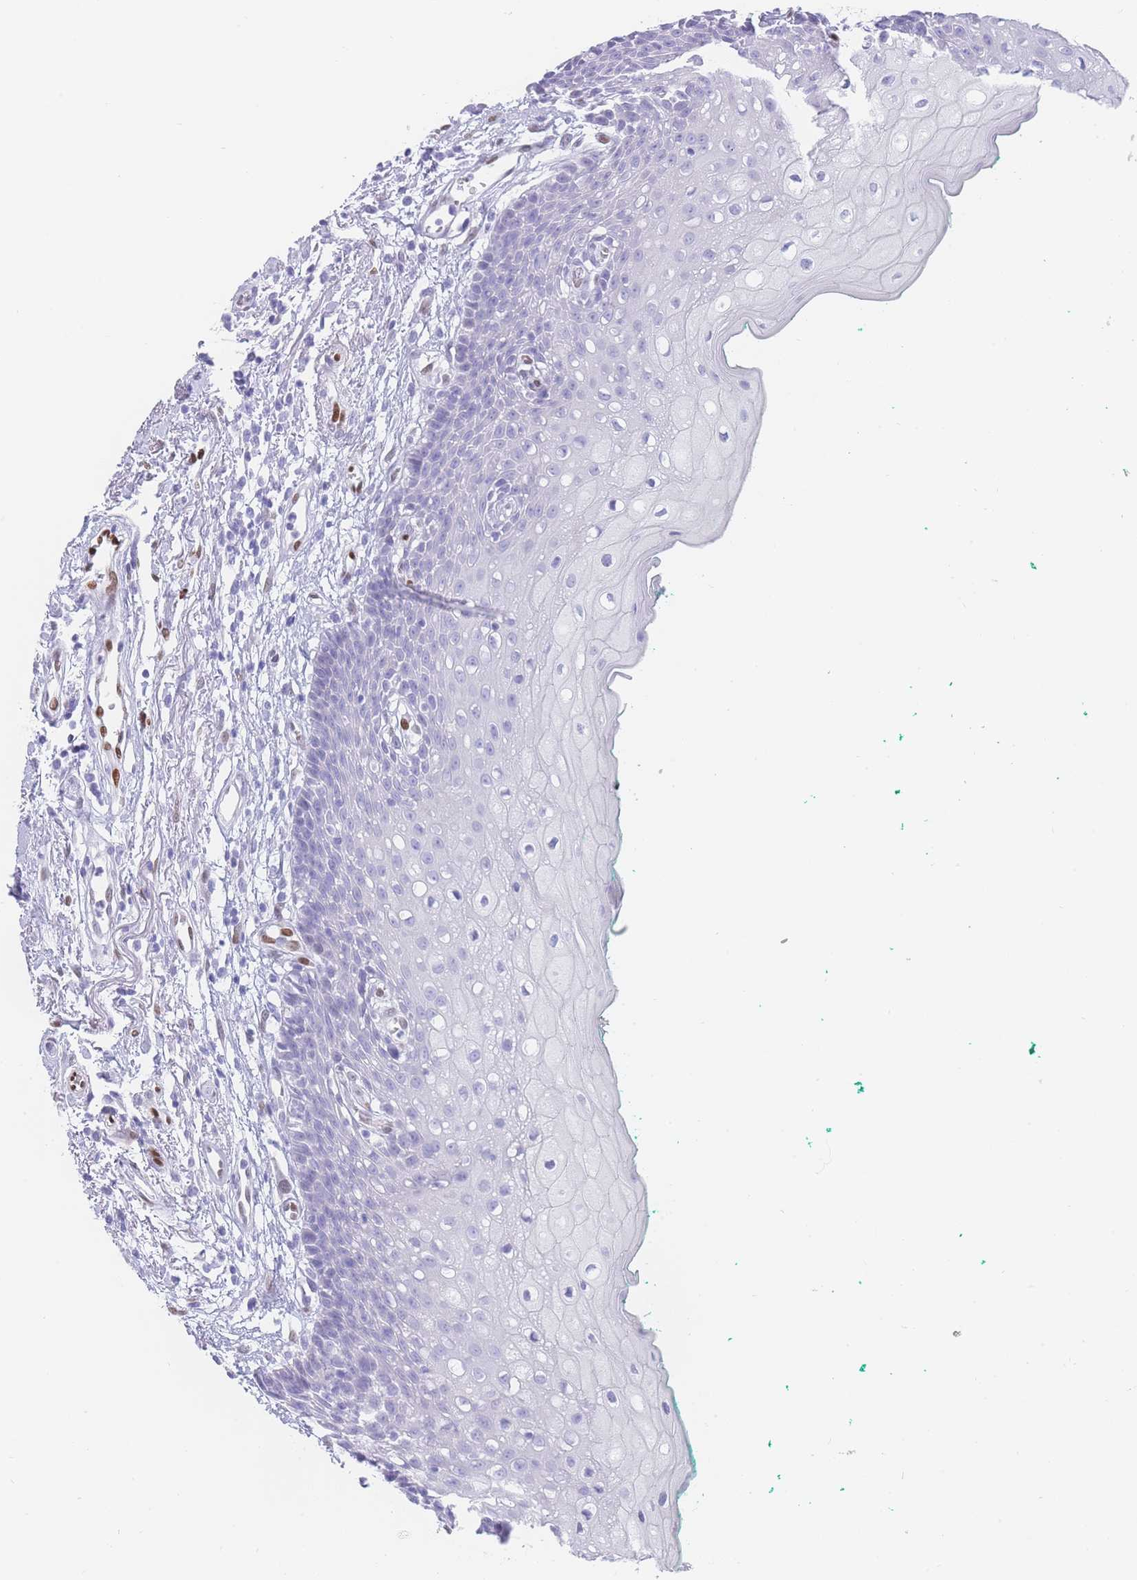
{"staining": {"intensity": "negative", "quantity": "none", "location": "none"}, "tissue": "oral mucosa", "cell_type": "Squamous epithelial cells", "image_type": "normal", "snomed": [{"axis": "morphology", "description": "Normal tissue, NOS"}, {"axis": "morphology", "description": "Squamous cell carcinoma, NOS"}, {"axis": "topography", "description": "Oral tissue"}, {"axis": "topography", "description": "Tounge, NOS"}, {"axis": "topography", "description": "Head-Neck"}], "caption": "IHC histopathology image of benign oral mucosa stained for a protein (brown), which demonstrates no positivity in squamous epithelial cells.", "gene": "PSMB5", "patient": {"sex": "male", "age": 79}}